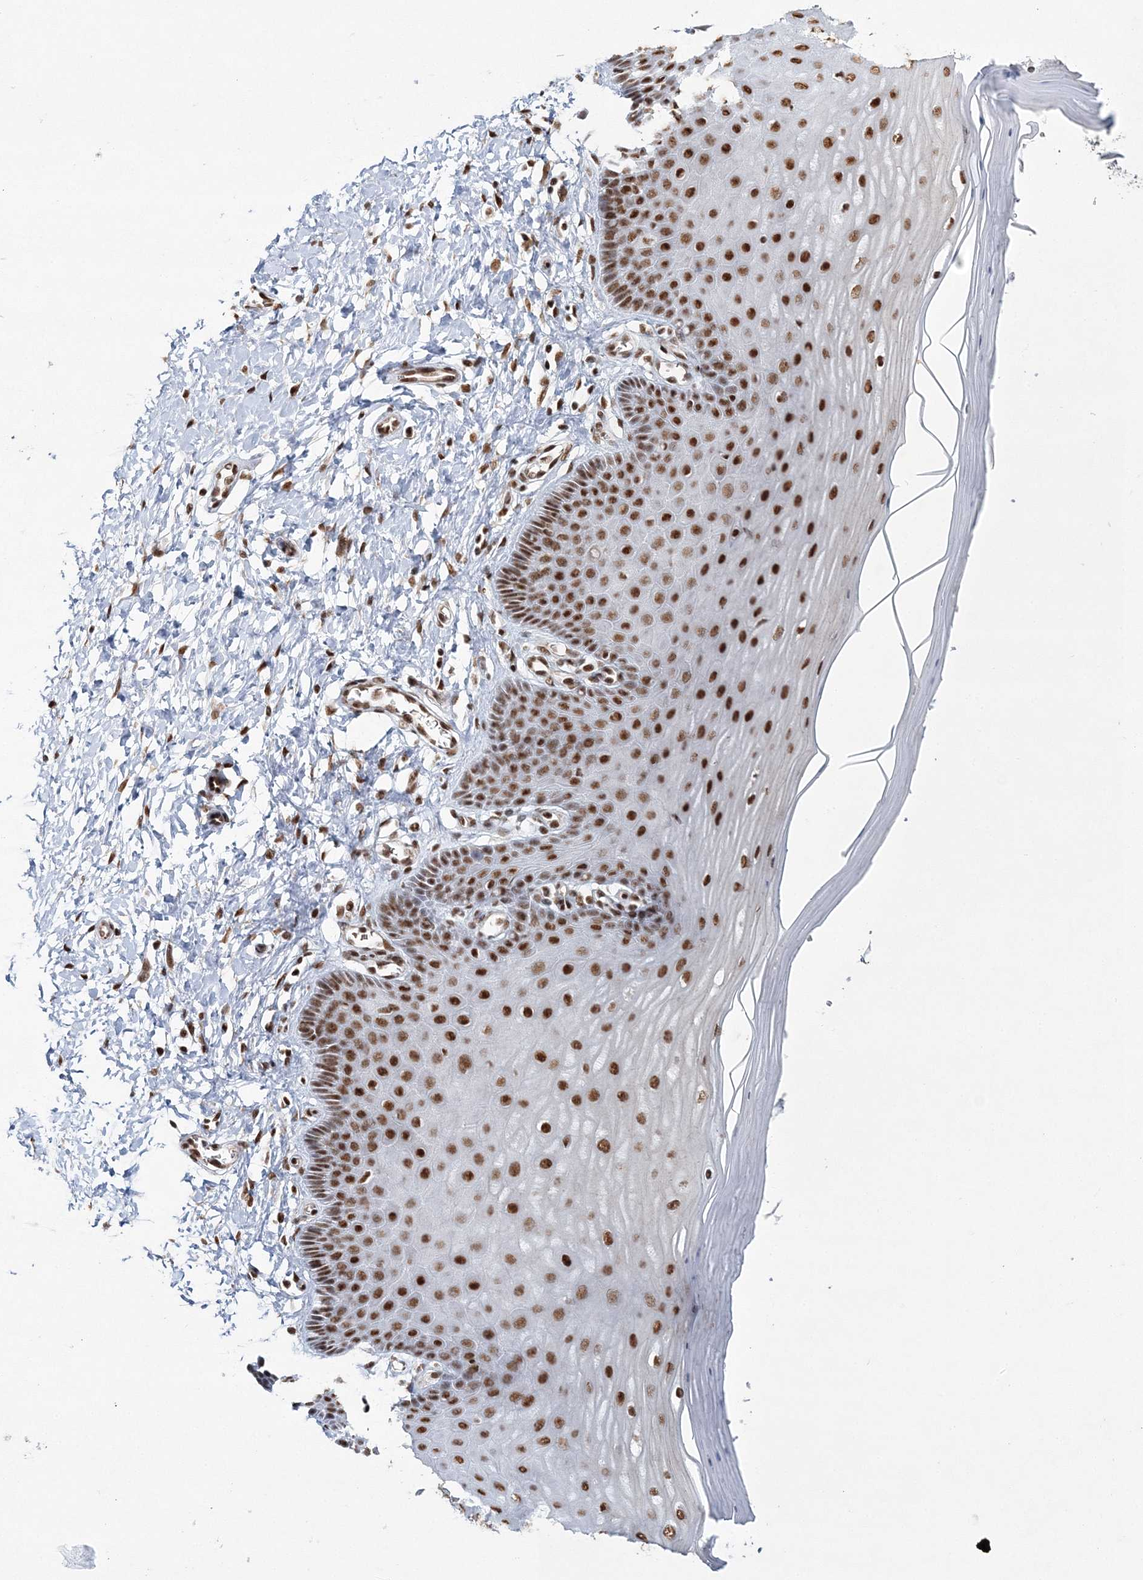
{"staining": {"intensity": "strong", "quantity": ">75%", "location": "nuclear"}, "tissue": "cervix", "cell_type": "Glandular cells", "image_type": "normal", "snomed": [{"axis": "morphology", "description": "Normal tissue, NOS"}, {"axis": "topography", "description": "Cervix"}], "caption": "Cervix stained with DAB (3,3'-diaminobenzidine) immunohistochemistry (IHC) shows high levels of strong nuclear expression in about >75% of glandular cells. The staining was performed using DAB, with brown indicating positive protein expression. Nuclei are stained blue with hematoxylin.", "gene": "ENSG00000290315", "patient": {"sex": "female", "age": 55}}